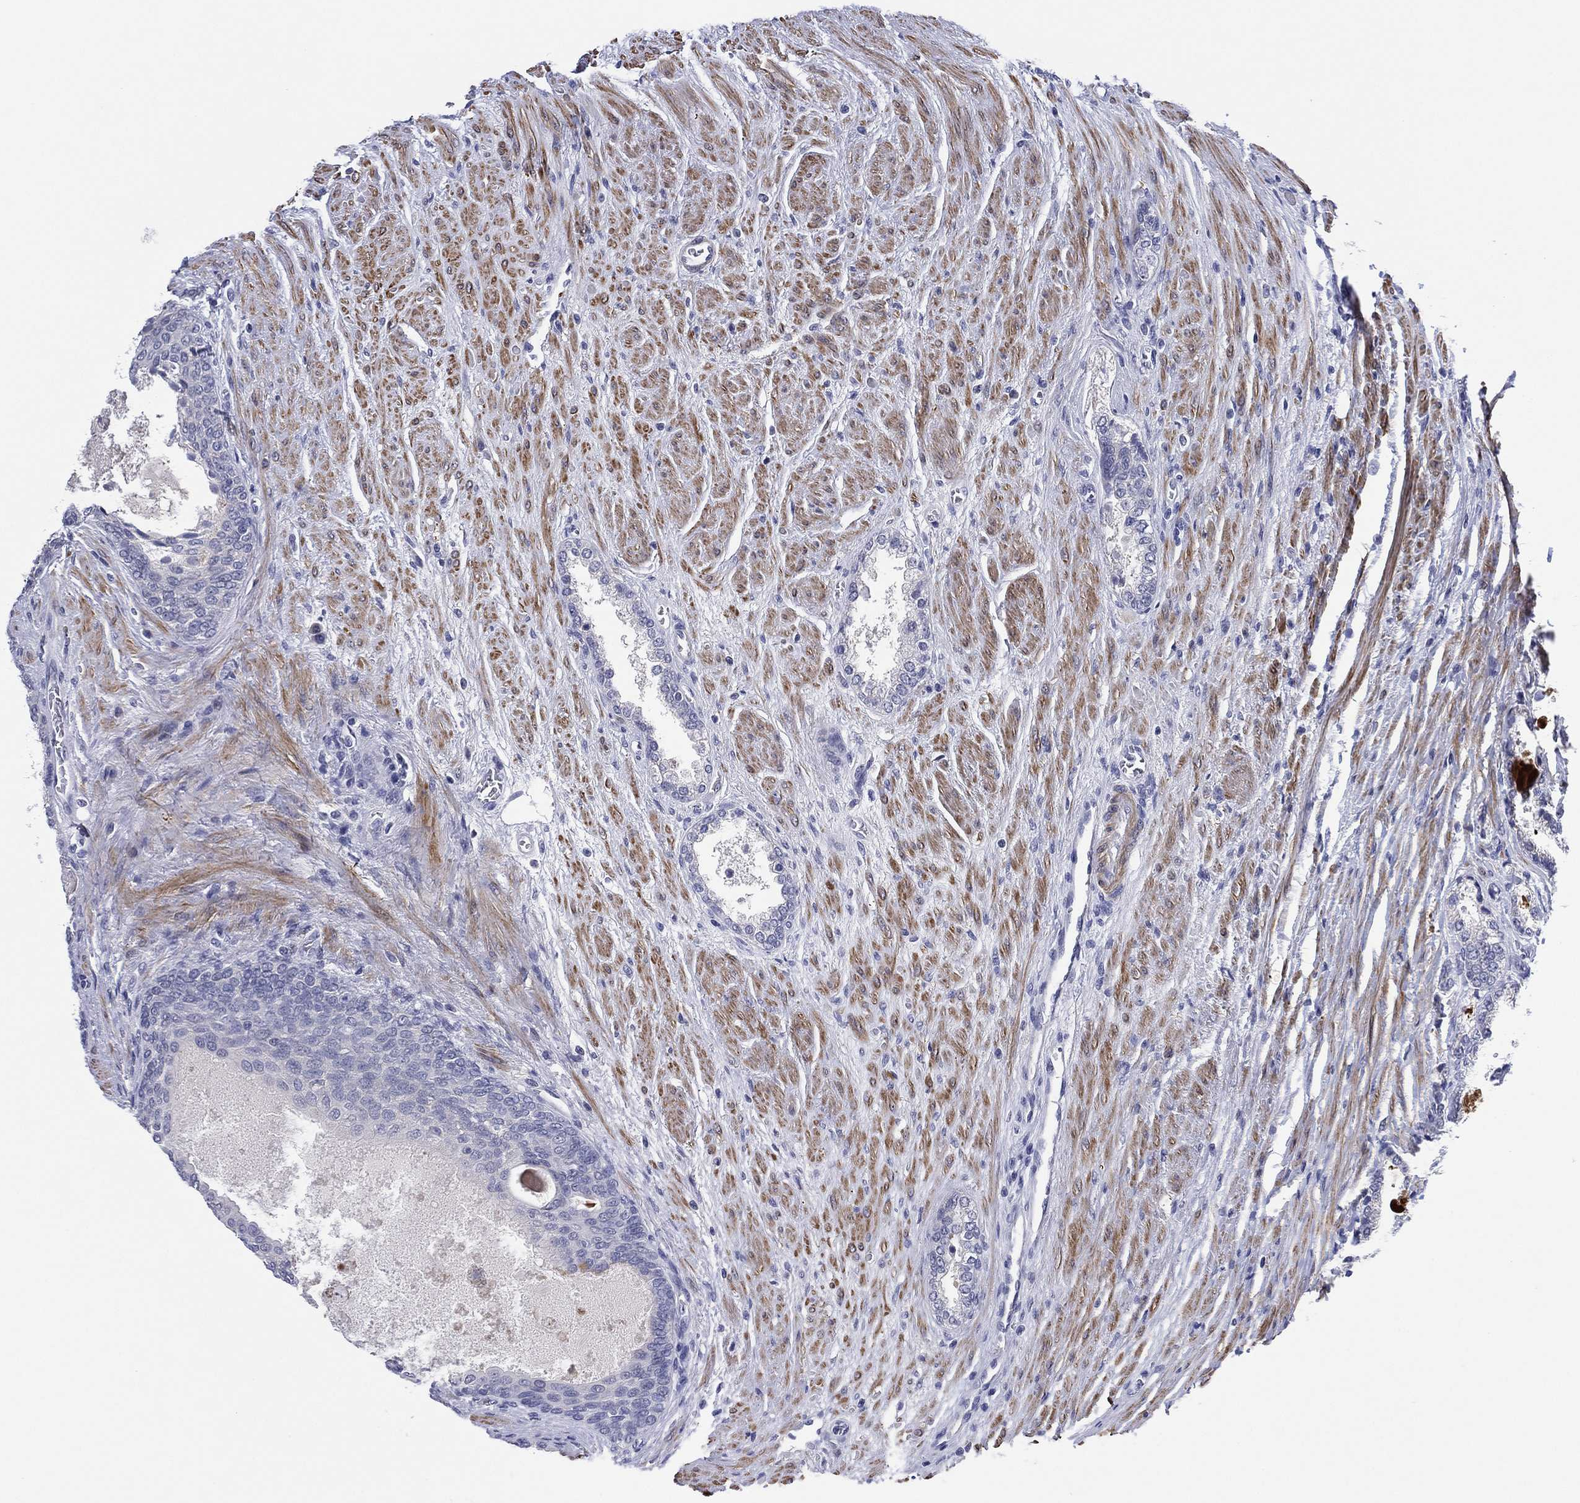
{"staining": {"intensity": "negative", "quantity": "none", "location": "none"}, "tissue": "prostate cancer", "cell_type": "Tumor cells", "image_type": "cancer", "snomed": [{"axis": "morphology", "description": "Adenocarcinoma, NOS"}, {"axis": "topography", "description": "Prostate and seminal vesicle, NOS"}, {"axis": "topography", "description": "Prostate"}], "caption": "Immunohistochemical staining of human adenocarcinoma (prostate) shows no significant staining in tumor cells. (DAB immunohistochemistry, high magnification).", "gene": "CLIP3", "patient": {"sex": "male", "age": 62}}